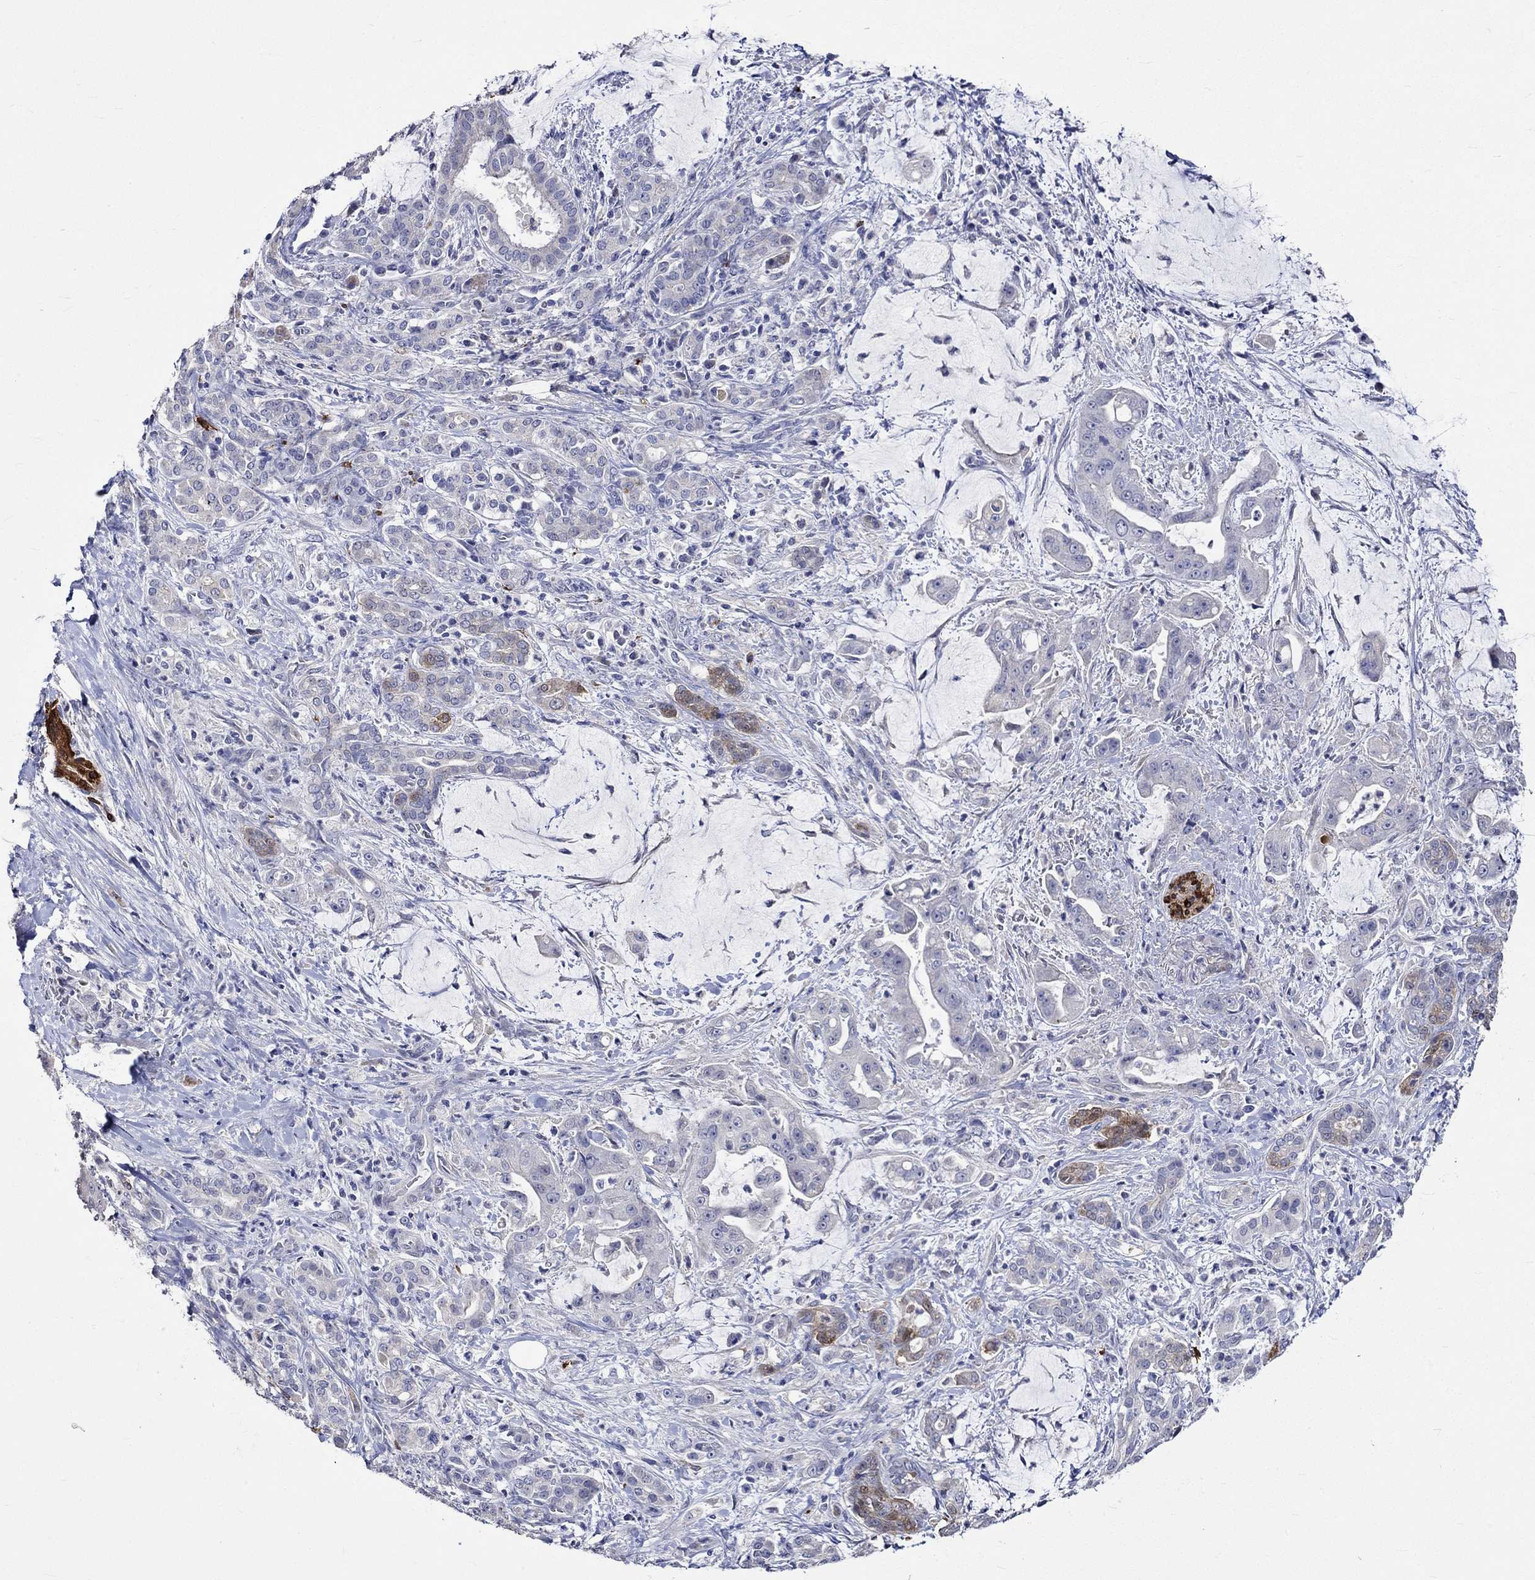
{"staining": {"intensity": "moderate", "quantity": "<25%", "location": "cytoplasmic/membranous"}, "tissue": "pancreatic cancer", "cell_type": "Tumor cells", "image_type": "cancer", "snomed": [{"axis": "morphology", "description": "Normal tissue, NOS"}, {"axis": "morphology", "description": "Inflammation, NOS"}, {"axis": "morphology", "description": "Adenocarcinoma, NOS"}, {"axis": "topography", "description": "Pancreas"}], "caption": "Brown immunohistochemical staining in human pancreatic cancer (adenocarcinoma) reveals moderate cytoplasmic/membranous positivity in approximately <25% of tumor cells. Immunohistochemistry stains the protein in brown and the nuclei are stained blue.", "gene": "CRYAB", "patient": {"sex": "male", "age": 57}}